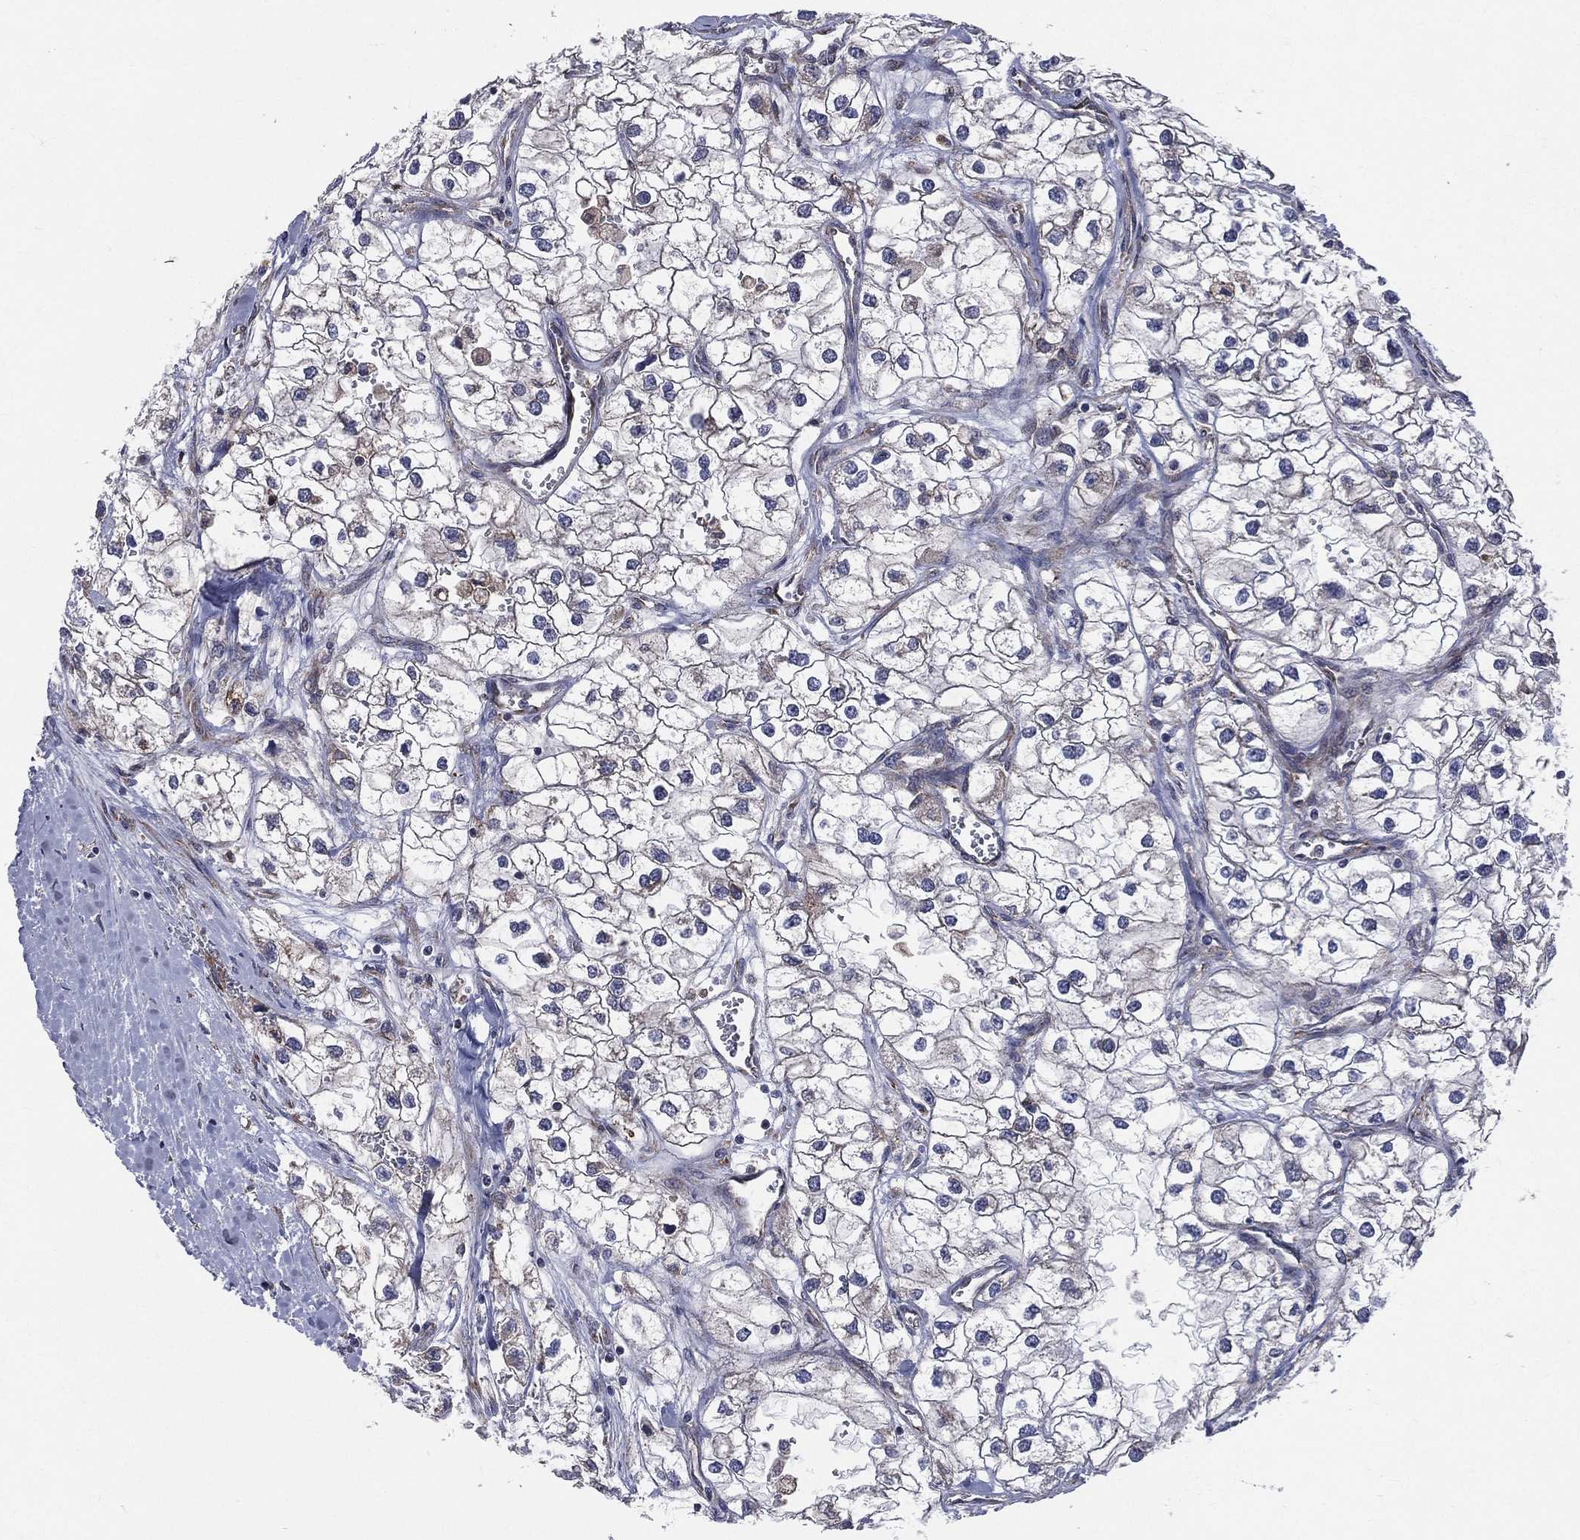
{"staining": {"intensity": "negative", "quantity": "none", "location": "none"}, "tissue": "renal cancer", "cell_type": "Tumor cells", "image_type": "cancer", "snomed": [{"axis": "morphology", "description": "Adenocarcinoma, NOS"}, {"axis": "topography", "description": "Kidney"}], "caption": "This is an IHC micrograph of renal cancer (adenocarcinoma). There is no expression in tumor cells.", "gene": "CCDC159", "patient": {"sex": "male", "age": 59}}